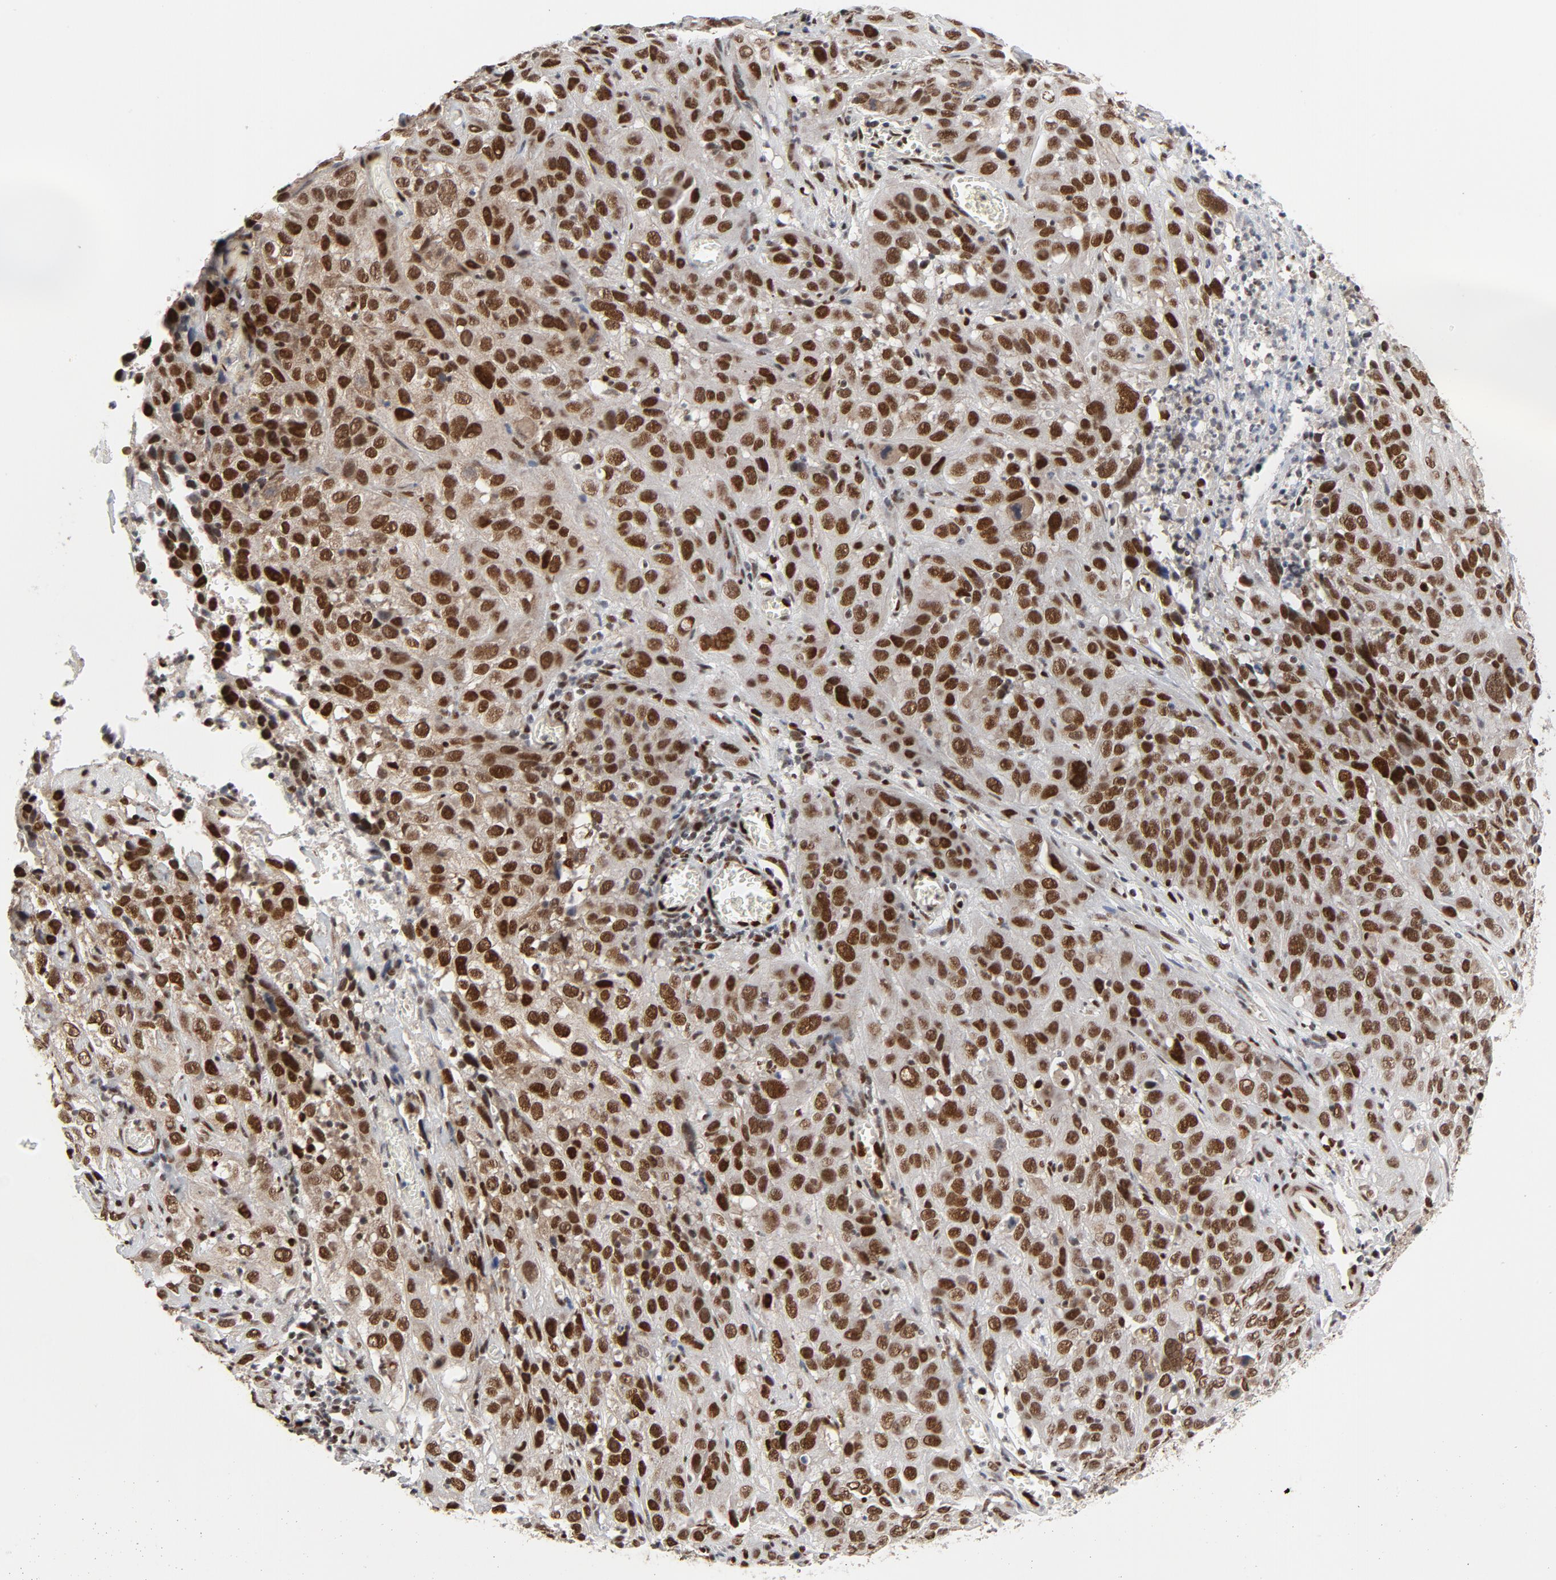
{"staining": {"intensity": "moderate", "quantity": ">75%", "location": "nuclear"}, "tissue": "cervical cancer", "cell_type": "Tumor cells", "image_type": "cancer", "snomed": [{"axis": "morphology", "description": "Squamous cell carcinoma, NOS"}, {"axis": "topography", "description": "Cervix"}], "caption": "Cervical cancer (squamous cell carcinoma) tissue demonstrates moderate nuclear expression in approximately >75% of tumor cells Immunohistochemistry (ihc) stains the protein in brown and the nuclei are stained blue.", "gene": "MEF2A", "patient": {"sex": "female", "age": 32}}